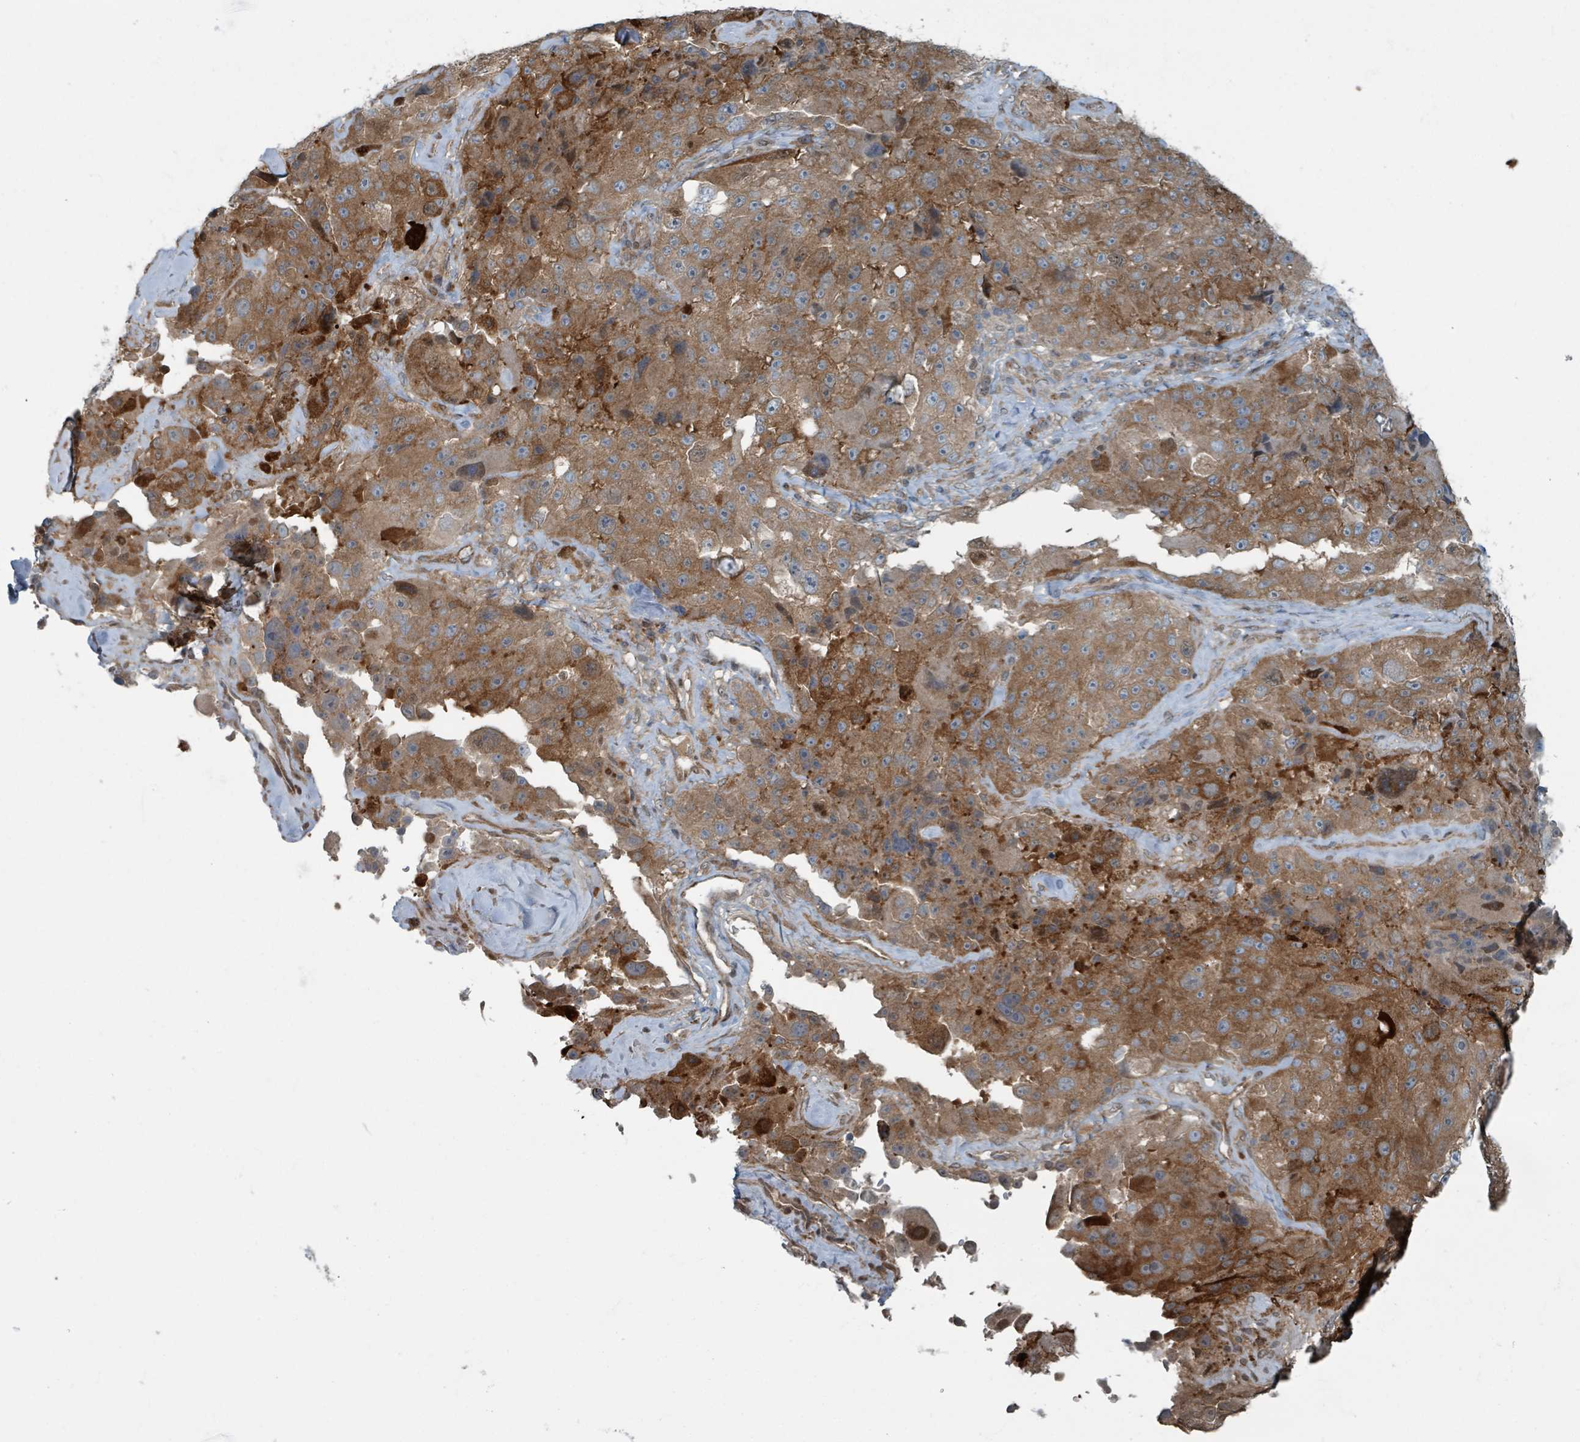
{"staining": {"intensity": "moderate", "quantity": ">75%", "location": "cytoplasmic/membranous"}, "tissue": "melanoma", "cell_type": "Tumor cells", "image_type": "cancer", "snomed": [{"axis": "morphology", "description": "Malignant melanoma, Metastatic site"}, {"axis": "topography", "description": "Lymph node"}], "caption": "Immunohistochemistry (IHC) photomicrograph of neoplastic tissue: human melanoma stained using immunohistochemistry (IHC) shows medium levels of moderate protein expression localized specifically in the cytoplasmic/membranous of tumor cells, appearing as a cytoplasmic/membranous brown color.", "gene": "RHPN2", "patient": {"sex": "male", "age": 62}}